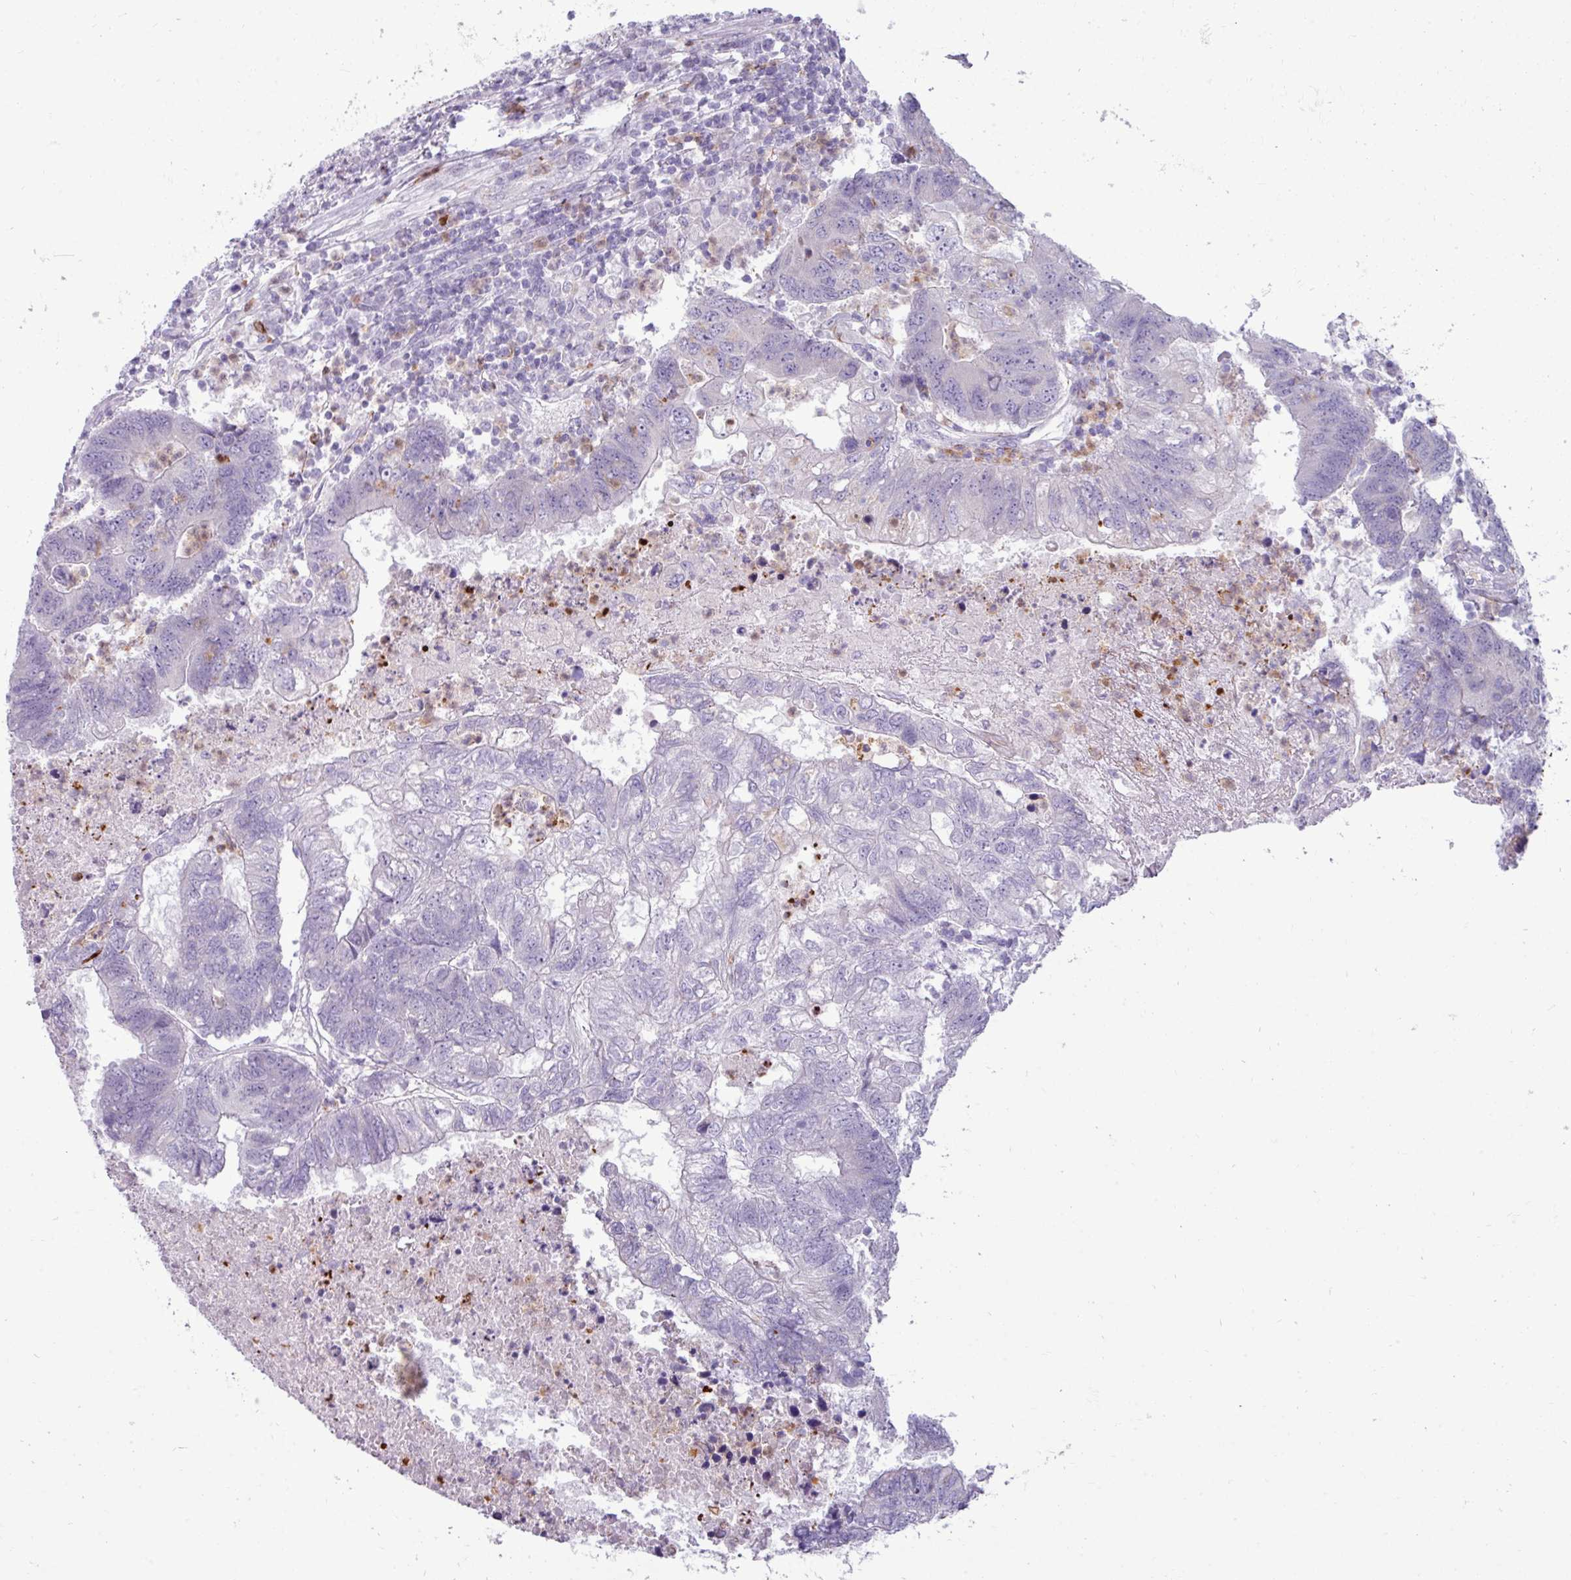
{"staining": {"intensity": "negative", "quantity": "none", "location": "none"}, "tissue": "colorectal cancer", "cell_type": "Tumor cells", "image_type": "cancer", "snomed": [{"axis": "morphology", "description": "Adenocarcinoma, NOS"}, {"axis": "topography", "description": "Colon"}], "caption": "There is no significant staining in tumor cells of colorectal cancer.", "gene": "TRIM39", "patient": {"sex": "female", "age": 48}}